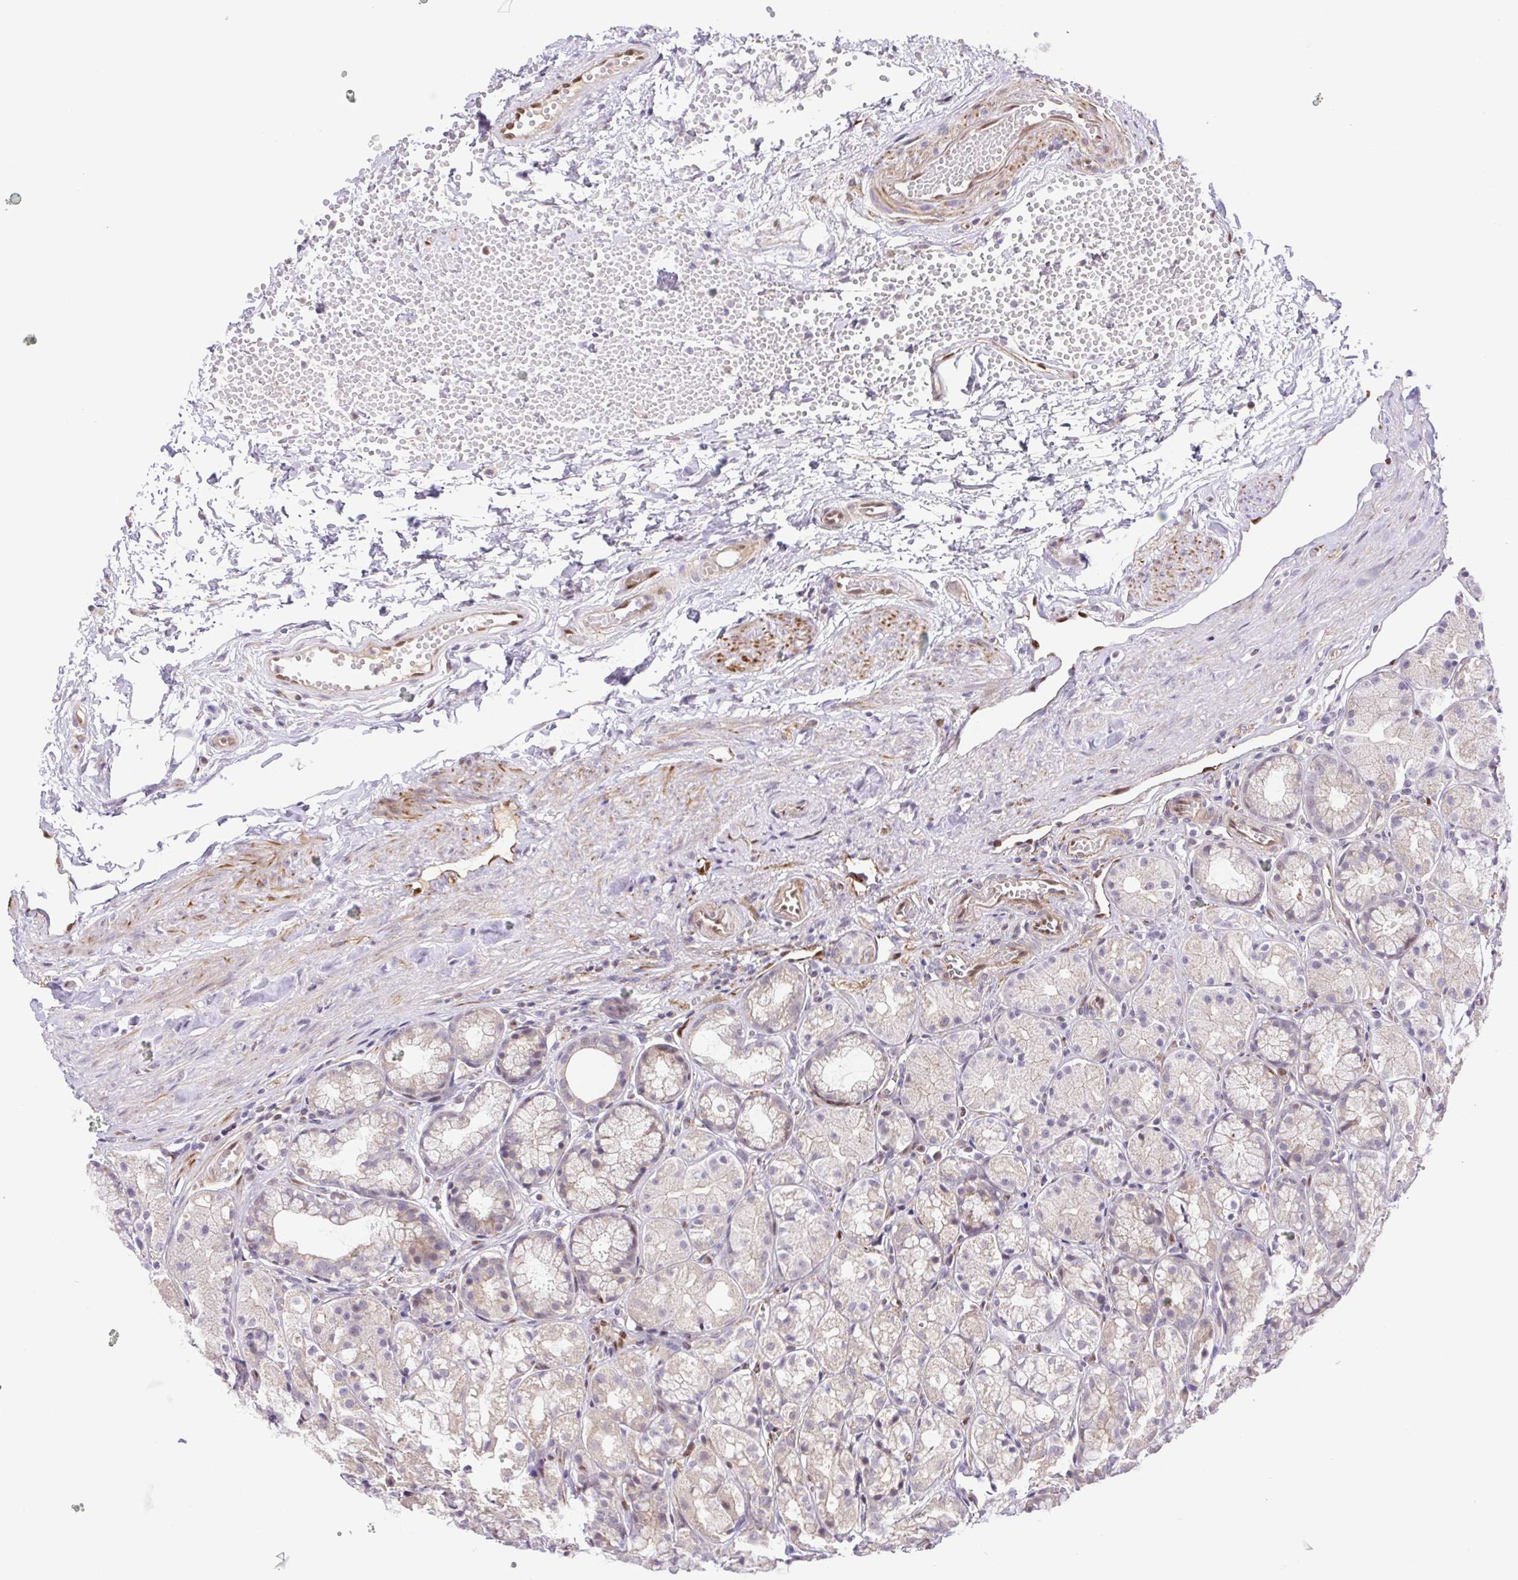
{"staining": {"intensity": "moderate", "quantity": "<25%", "location": "cytoplasmic/membranous"}, "tissue": "stomach", "cell_type": "Glandular cells", "image_type": "normal", "snomed": [{"axis": "morphology", "description": "Normal tissue, NOS"}, {"axis": "topography", "description": "Stomach"}], "caption": "Protein staining exhibits moderate cytoplasmic/membranous staining in about <25% of glandular cells in normal stomach.", "gene": "ERG", "patient": {"sex": "male", "age": 70}}